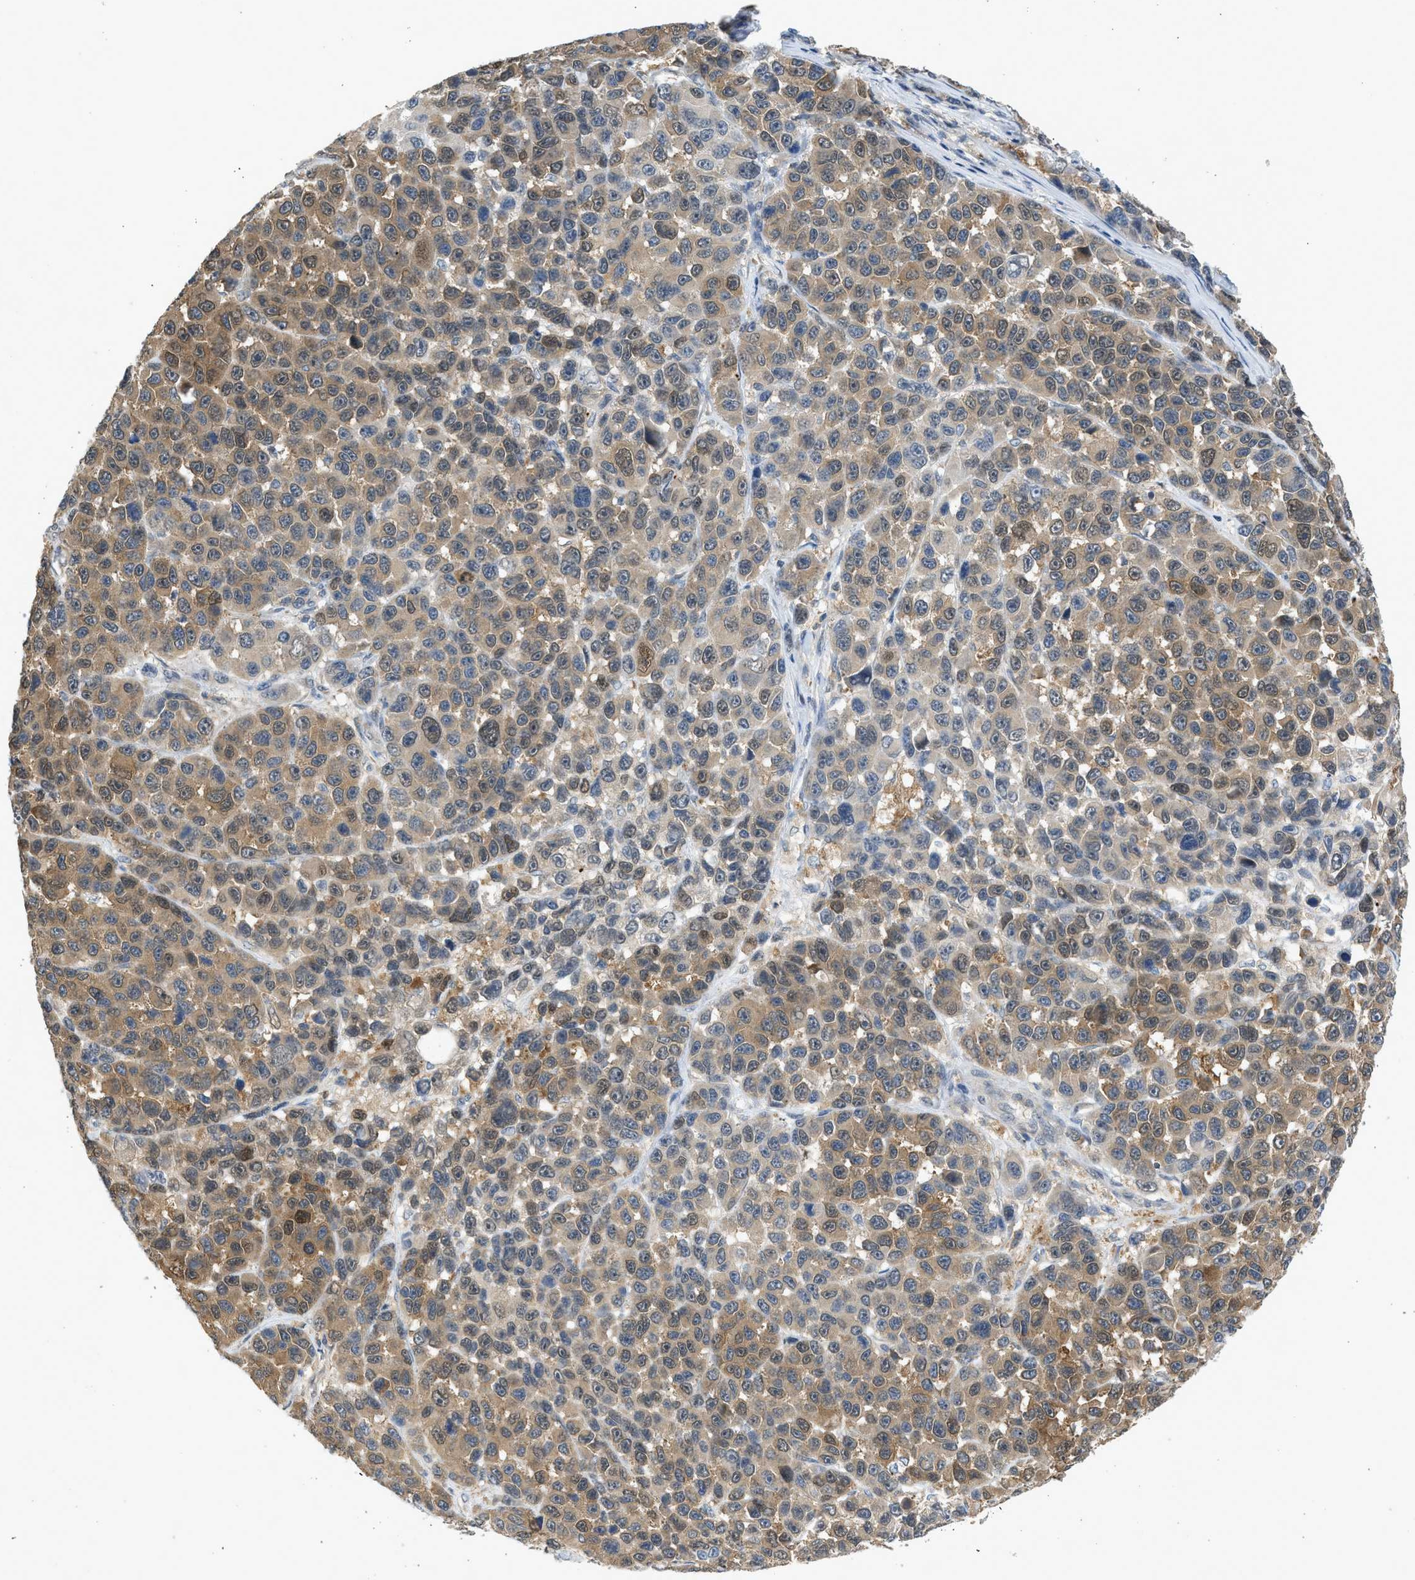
{"staining": {"intensity": "moderate", "quantity": ">75%", "location": "cytoplasmic/membranous"}, "tissue": "melanoma", "cell_type": "Tumor cells", "image_type": "cancer", "snomed": [{"axis": "morphology", "description": "Malignant melanoma, NOS"}, {"axis": "topography", "description": "Skin"}], "caption": "High-power microscopy captured an immunohistochemistry micrograph of melanoma, revealing moderate cytoplasmic/membranous expression in approximately >75% of tumor cells.", "gene": "MAPK7", "patient": {"sex": "male", "age": 53}}